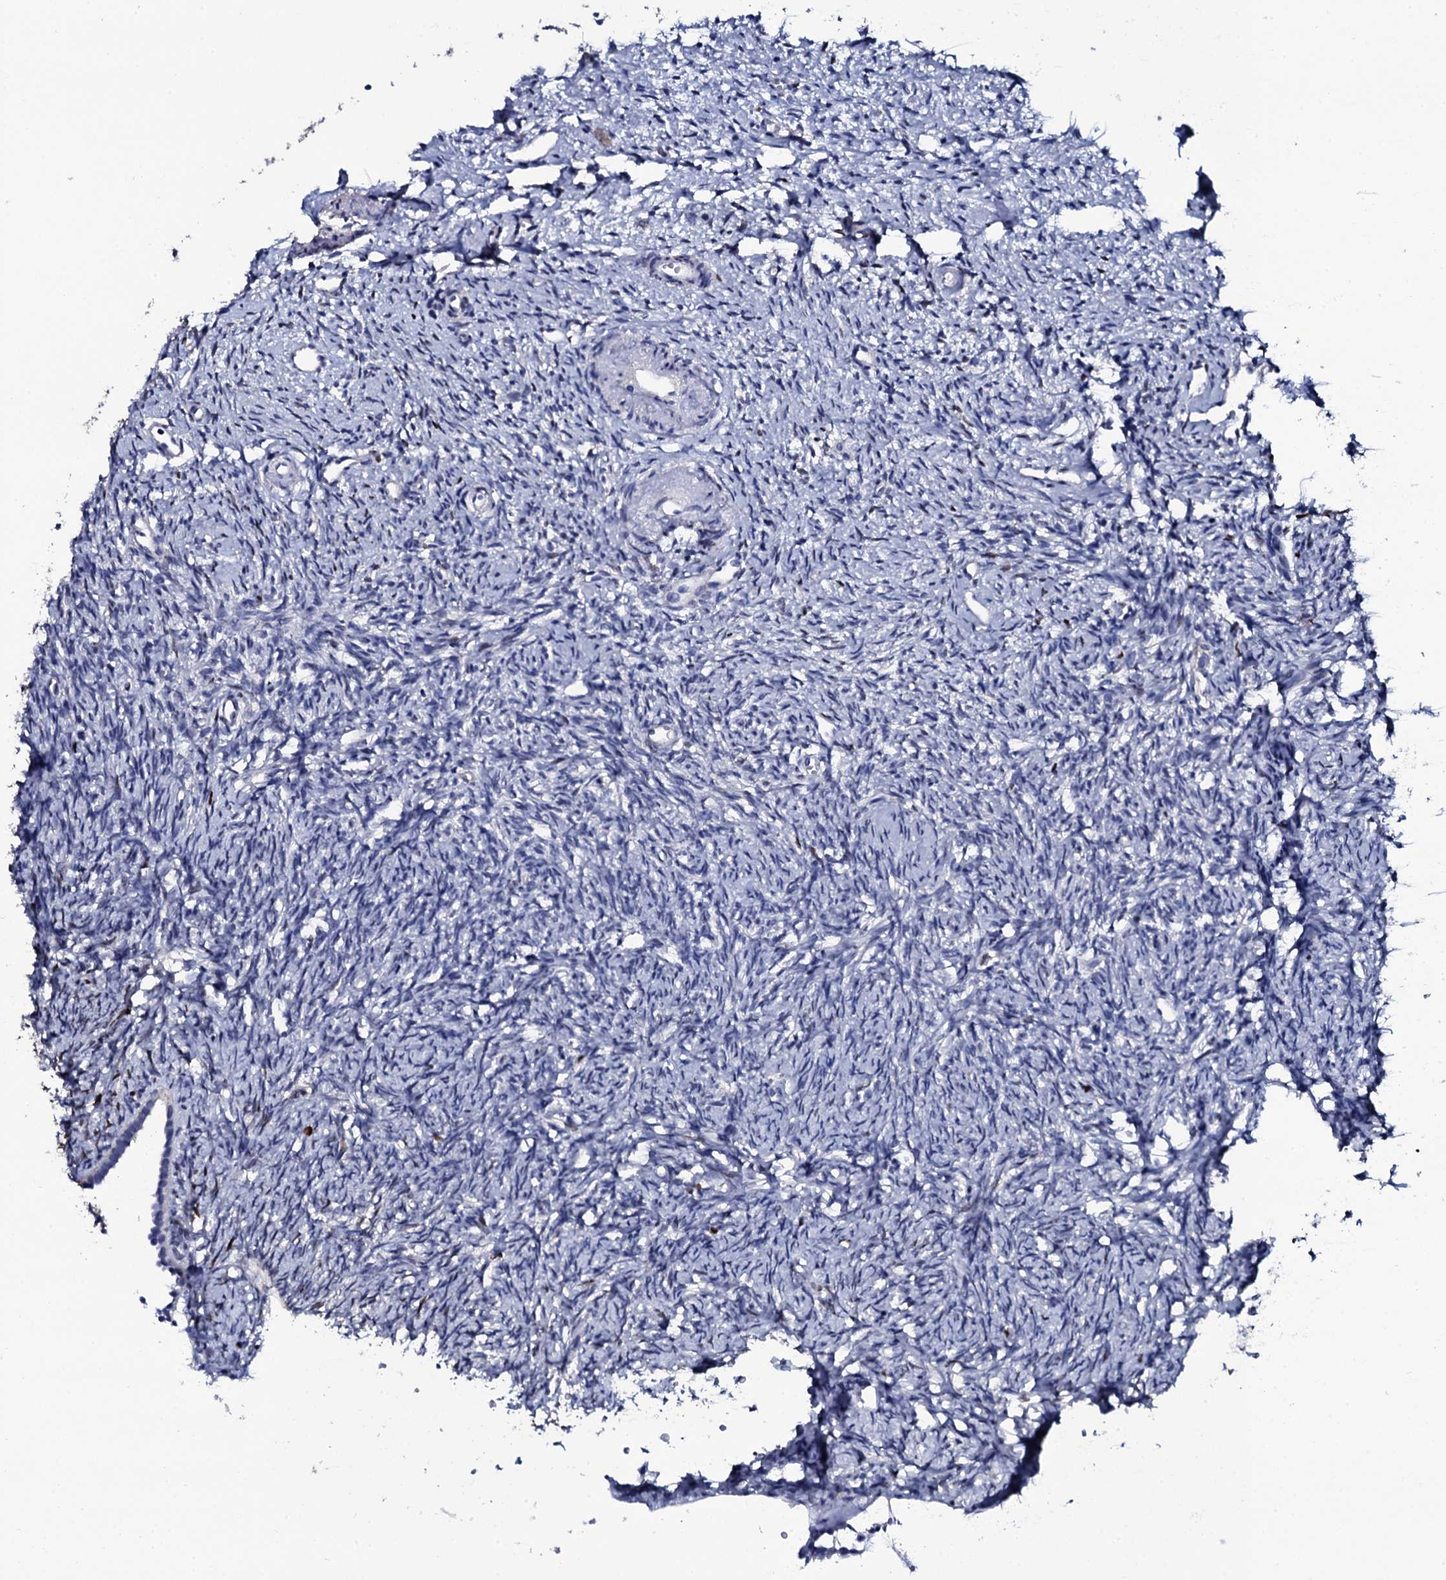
{"staining": {"intensity": "strong", "quantity": ">75%", "location": "cytoplasmic/membranous,nuclear"}, "tissue": "ovary", "cell_type": "Follicle cells", "image_type": "normal", "snomed": [{"axis": "morphology", "description": "Normal tissue, NOS"}, {"axis": "topography", "description": "Ovary"}], "caption": "Protein analysis of normal ovary exhibits strong cytoplasmic/membranous,nuclear expression in approximately >75% of follicle cells. The protein is stained brown, and the nuclei are stained in blue (DAB (3,3'-diaminobenzidine) IHC with brightfield microscopy, high magnification).", "gene": "NPM2", "patient": {"sex": "female", "age": 51}}